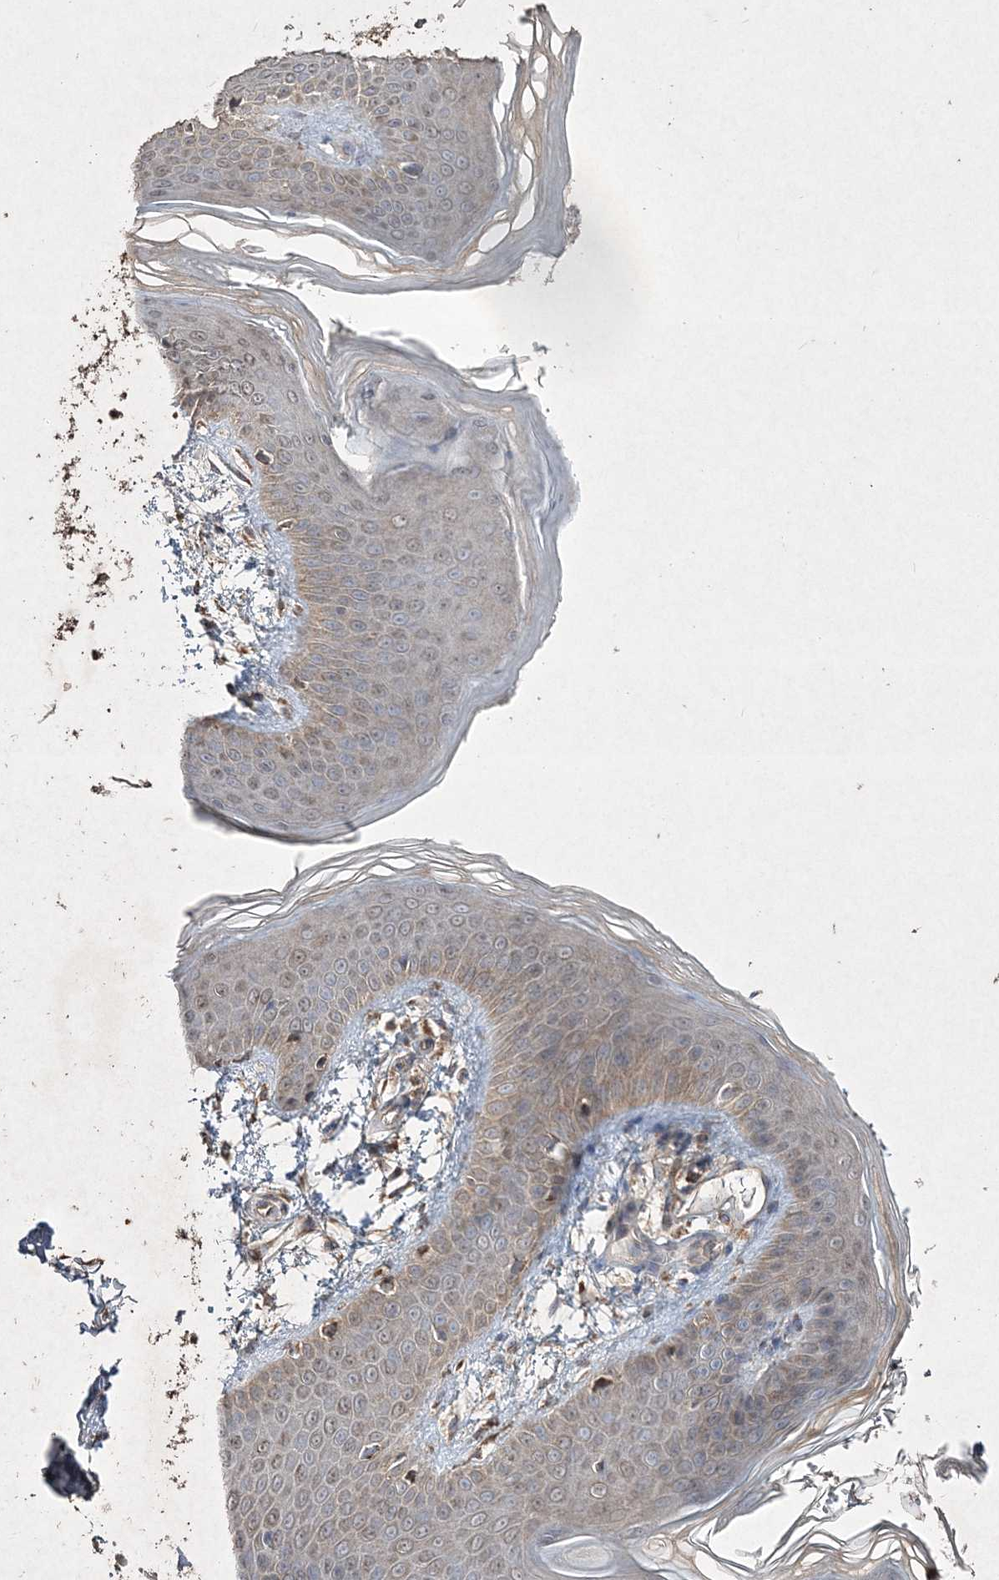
{"staining": {"intensity": "moderate", "quantity": ">75%", "location": "cytoplasmic/membranous"}, "tissue": "skin", "cell_type": "Fibroblasts", "image_type": "normal", "snomed": [{"axis": "morphology", "description": "Normal tissue, NOS"}, {"axis": "topography", "description": "Skin"}], "caption": "A micrograph of skin stained for a protein displays moderate cytoplasmic/membranous brown staining in fibroblasts. The protein is stained brown, and the nuclei are stained in blue (DAB (3,3'-diaminobenzidine) IHC with brightfield microscopy, high magnification).", "gene": "GRSF1", "patient": {"sex": "male", "age": 37}}